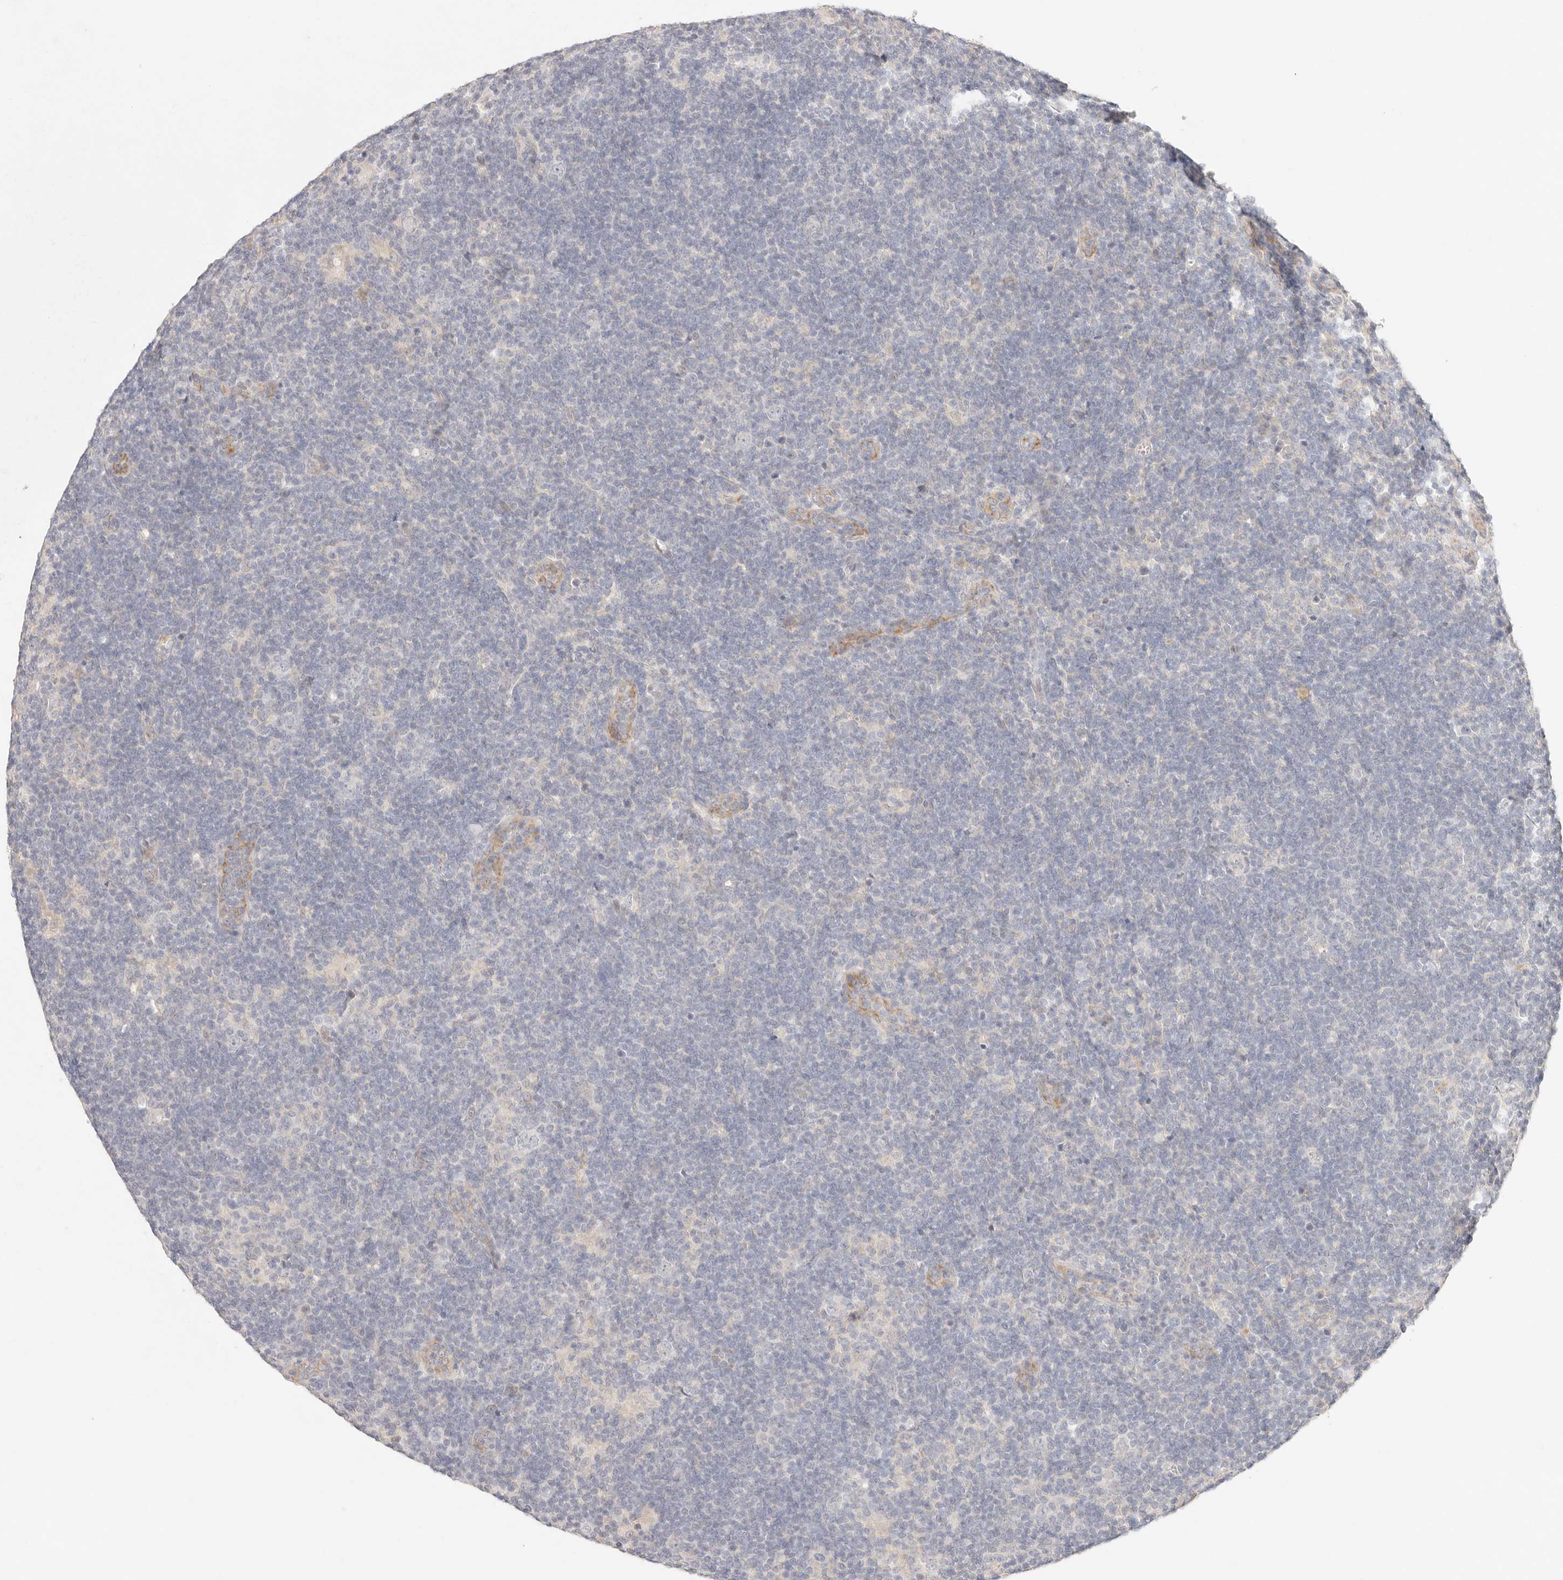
{"staining": {"intensity": "negative", "quantity": "none", "location": "none"}, "tissue": "lymphoma", "cell_type": "Tumor cells", "image_type": "cancer", "snomed": [{"axis": "morphology", "description": "Hodgkin's disease, NOS"}, {"axis": "topography", "description": "Lymph node"}], "caption": "Micrograph shows no significant protein positivity in tumor cells of lymphoma.", "gene": "GPR156", "patient": {"sex": "female", "age": 57}}